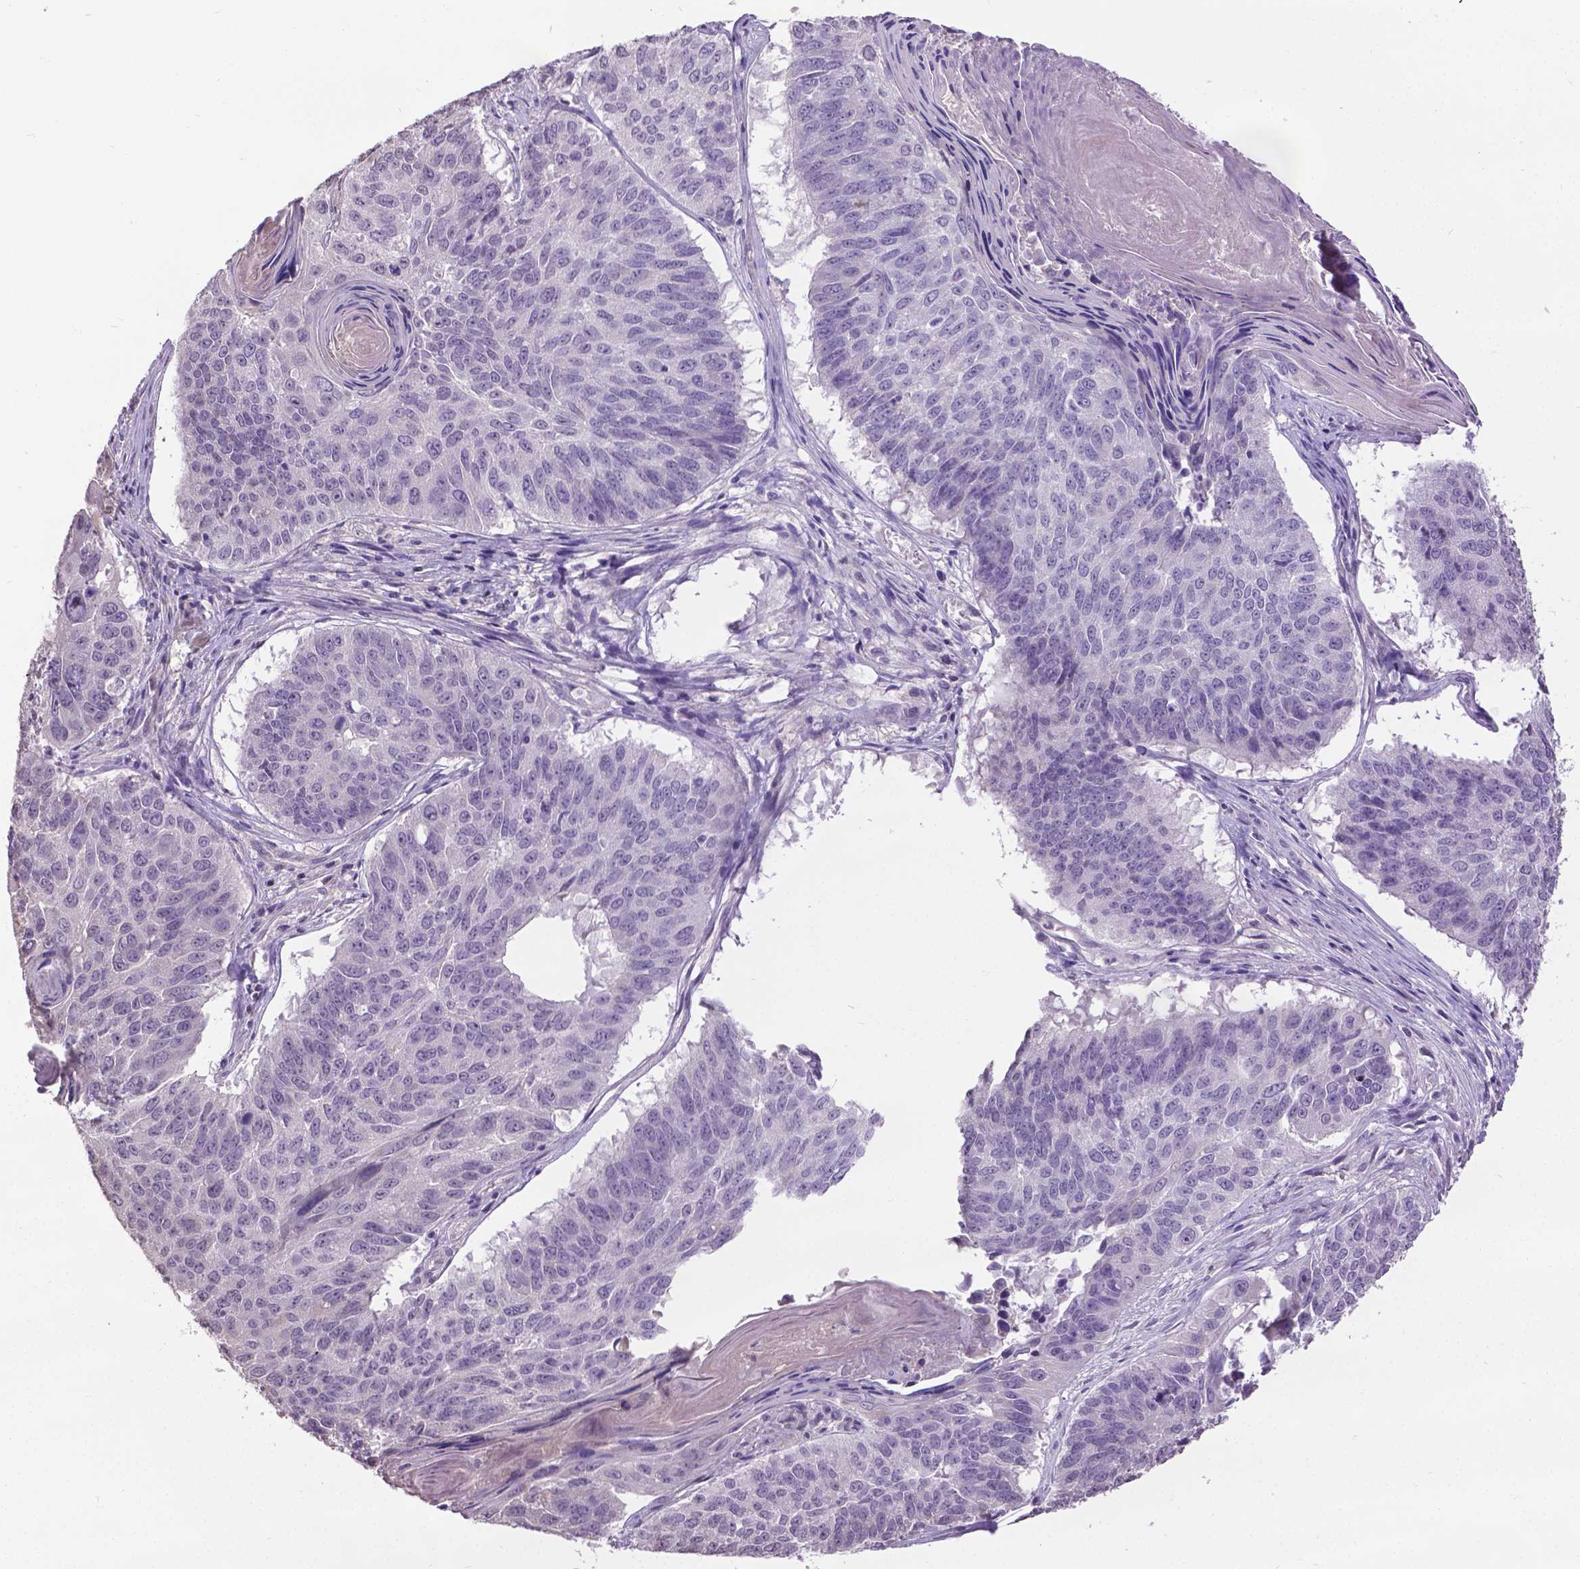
{"staining": {"intensity": "negative", "quantity": "none", "location": "none"}, "tissue": "lung cancer", "cell_type": "Tumor cells", "image_type": "cancer", "snomed": [{"axis": "morphology", "description": "Squamous cell carcinoma, NOS"}, {"axis": "topography", "description": "Lung"}], "caption": "Image shows no protein expression in tumor cells of lung cancer tissue.", "gene": "CPM", "patient": {"sex": "male", "age": 73}}